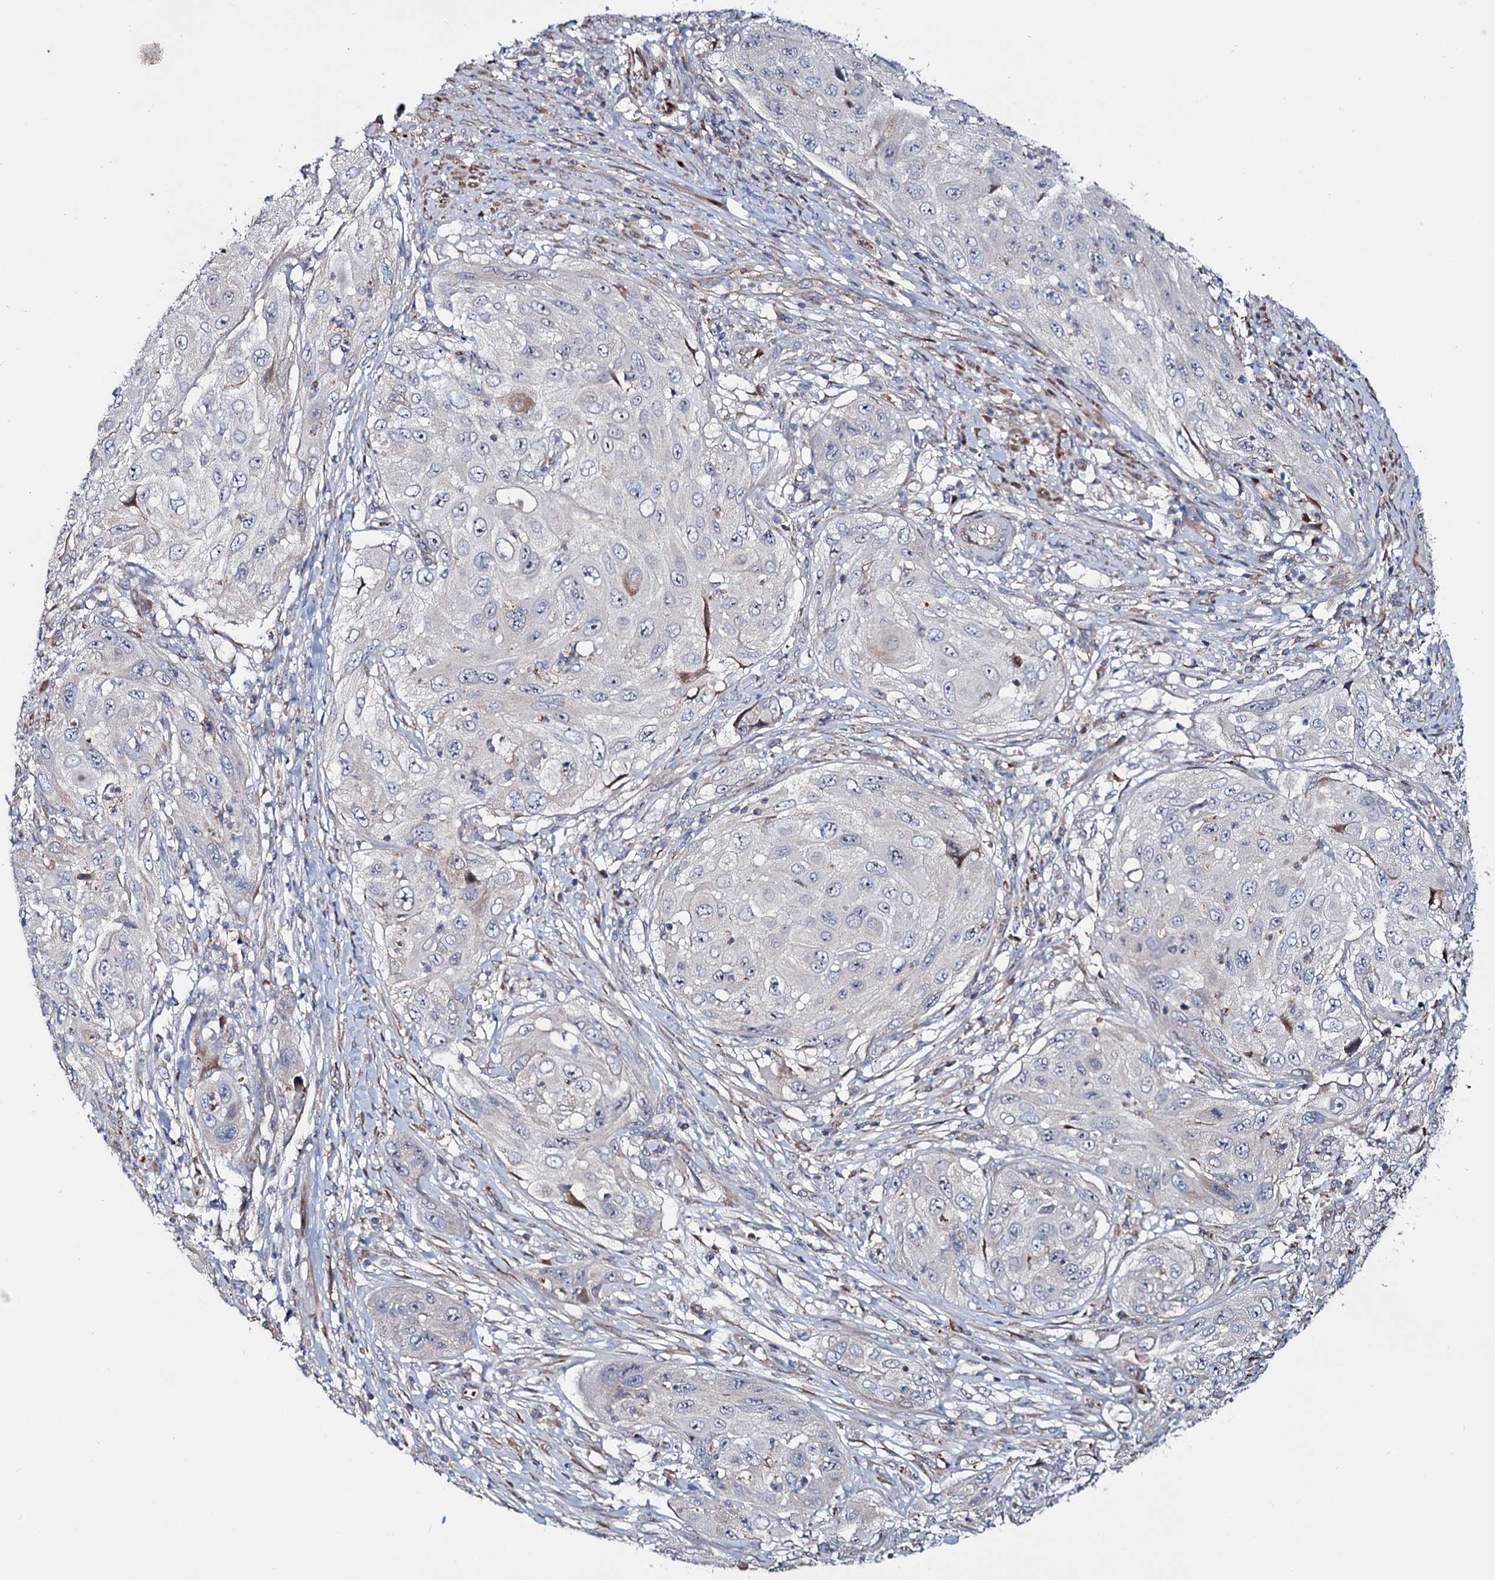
{"staining": {"intensity": "negative", "quantity": "none", "location": "none"}, "tissue": "cervical cancer", "cell_type": "Tumor cells", "image_type": "cancer", "snomed": [{"axis": "morphology", "description": "Squamous cell carcinoma, NOS"}, {"axis": "topography", "description": "Cervix"}], "caption": "The image reveals no staining of tumor cells in squamous cell carcinoma (cervical).", "gene": "PTDSS2", "patient": {"sex": "female", "age": 42}}